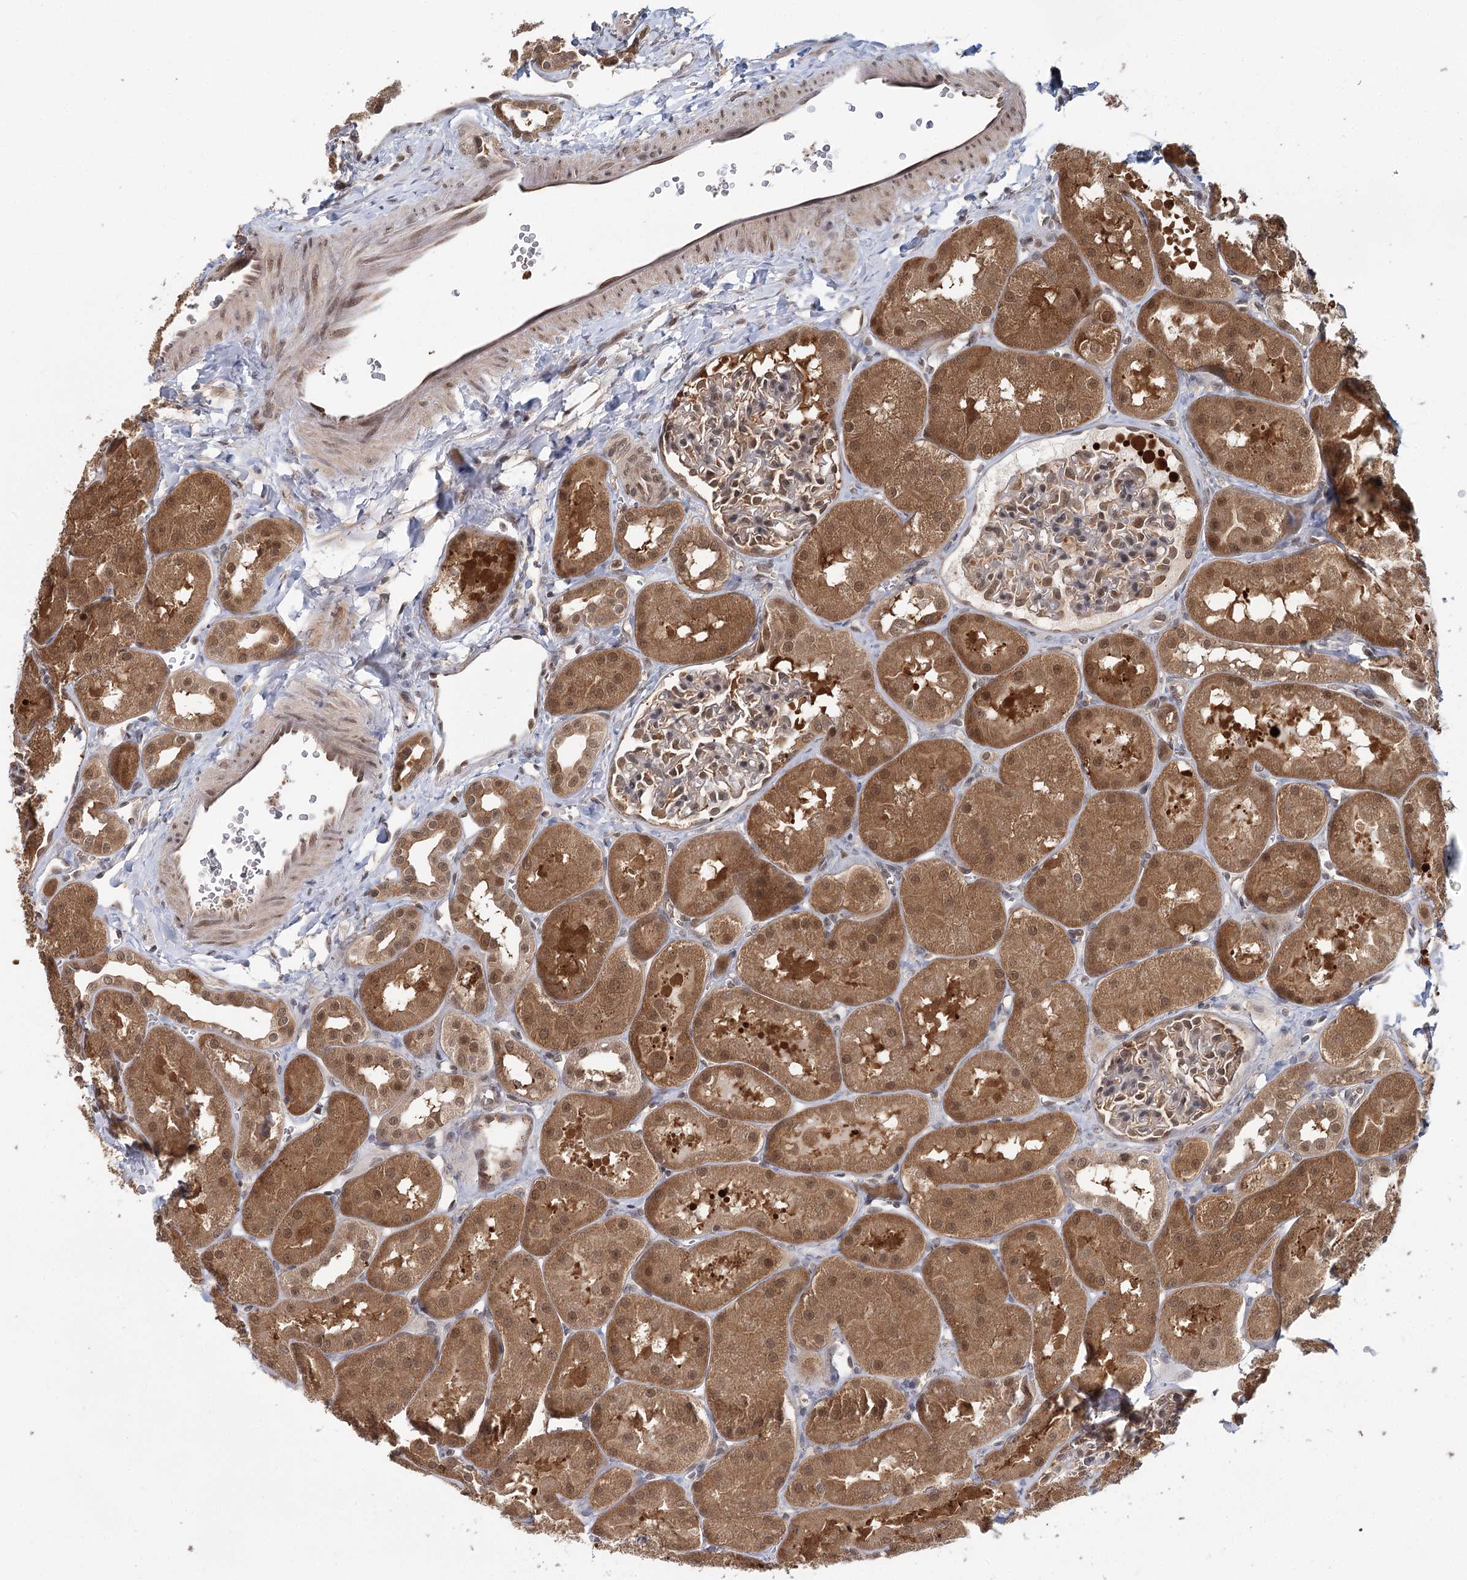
{"staining": {"intensity": "moderate", "quantity": "25%-75%", "location": "cytoplasmic/membranous,nuclear"}, "tissue": "kidney", "cell_type": "Cells in glomeruli", "image_type": "normal", "snomed": [{"axis": "morphology", "description": "Normal tissue, NOS"}, {"axis": "topography", "description": "Kidney"}, {"axis": "topography", "description": "Urinary bladder"}], "caption": "Approximately 25%-75% of cells in glomeruli in benign human kidney exhibit moderate cytoplasmic/membranous,nuclear protein positivity as visualized by brown immunohistochemical staining.", "gene": "N6AMT1", "patient": {"sex": "male", "age": 16}}